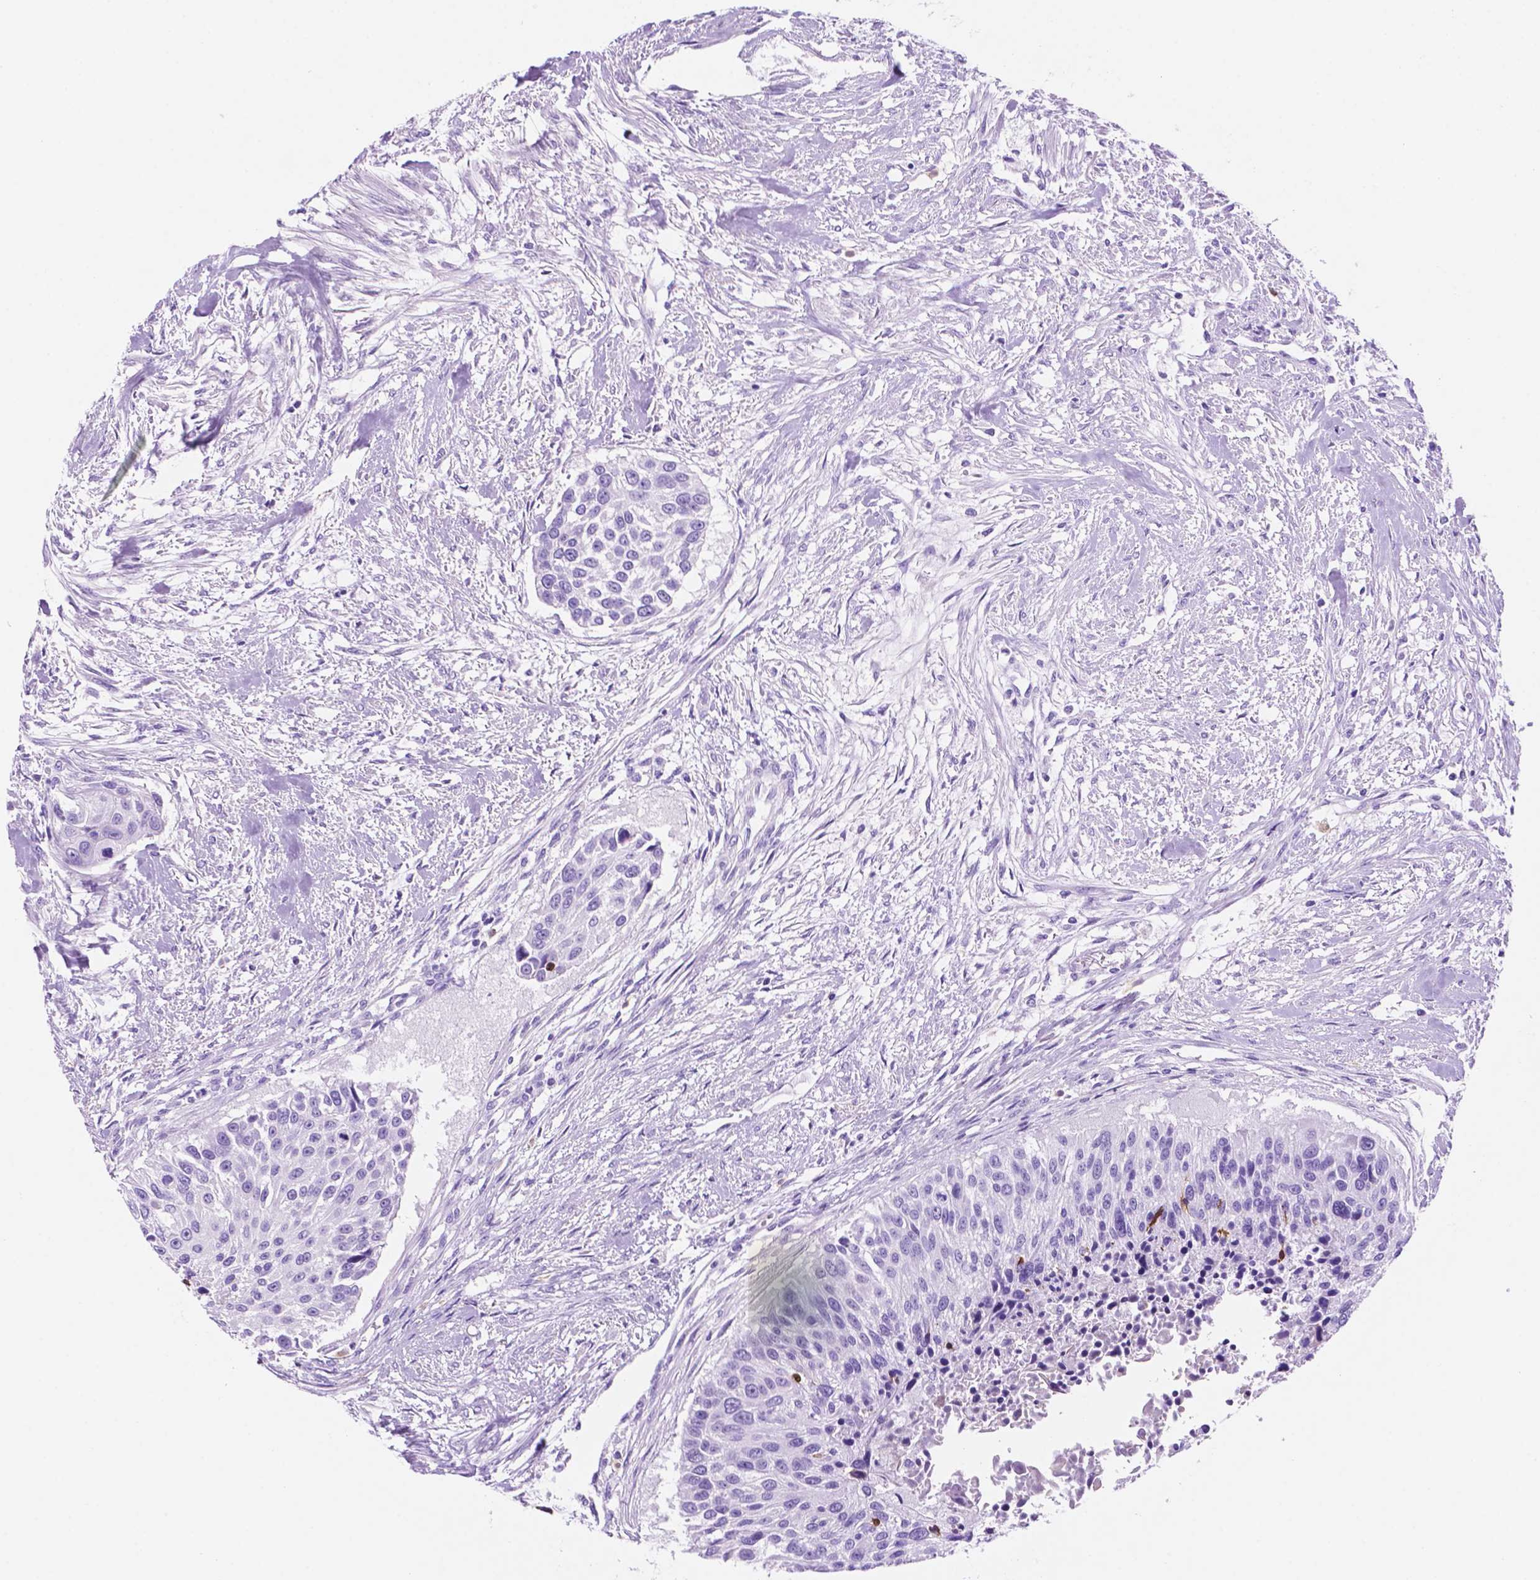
{"staining": {"intensity": "negative", "quantity": "none", "location": "none"}, "tissue": "urothelial cancer", "cell_type": "Tumor cells", "image_type": "cancer", "snomed": [{"axis": "morphology", "description": "Urothelial carcinoma, NOS"}, {"axis": "topography", "description": "Urinary bladder"}], "caption": "High power microscopy micrograph of an immunohistochemistry image of transitional cell carcinoma, revealing no significant expression in tumor cells.", "gene": "FOXB2", "patient": {"sex": "male", "age": 55}}